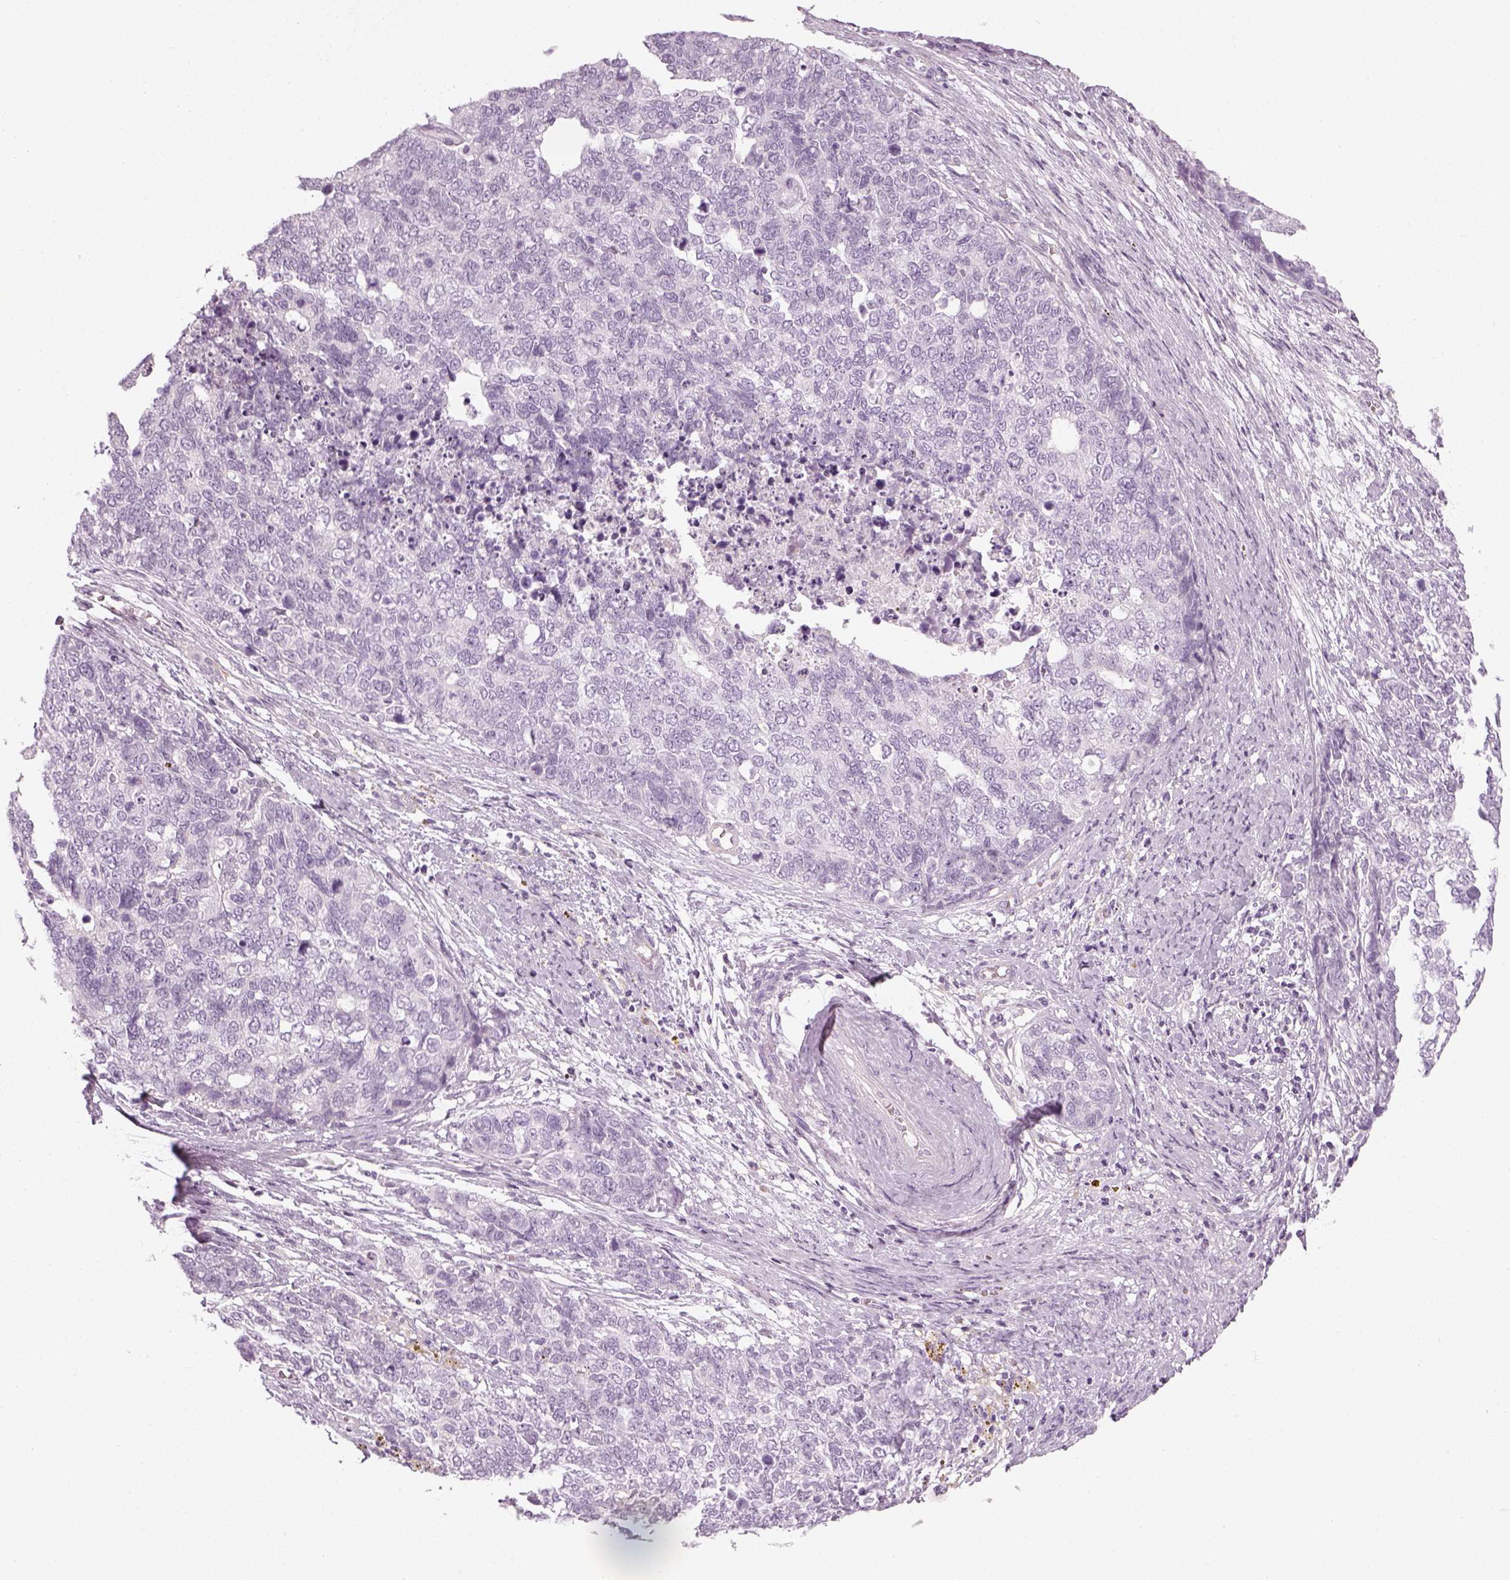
{"staining": {"intensity": "negative", "quantity": "none", "location": "none"}, "tissue": "cervical cancer", "cell_type": "Tumor cells", "image_type": "cancer", "snomed": [{"axis": "morphology", "description": "Squamous cell carcinoma, NOS"}, {"axis": "topography", "description": "Cervix"}], "caption": "Immunohistochemistry (IHC) photomicrograph of cervical cancer (squamous cell carcinoma) stained for a protein (brown), which demonstrates no positivity in tumor cells. (DAB IHC visualized using brightfield microscopy, high magnification).", "gene": "GAS2L2", "patient": {"sex": "female", "age": 63}}